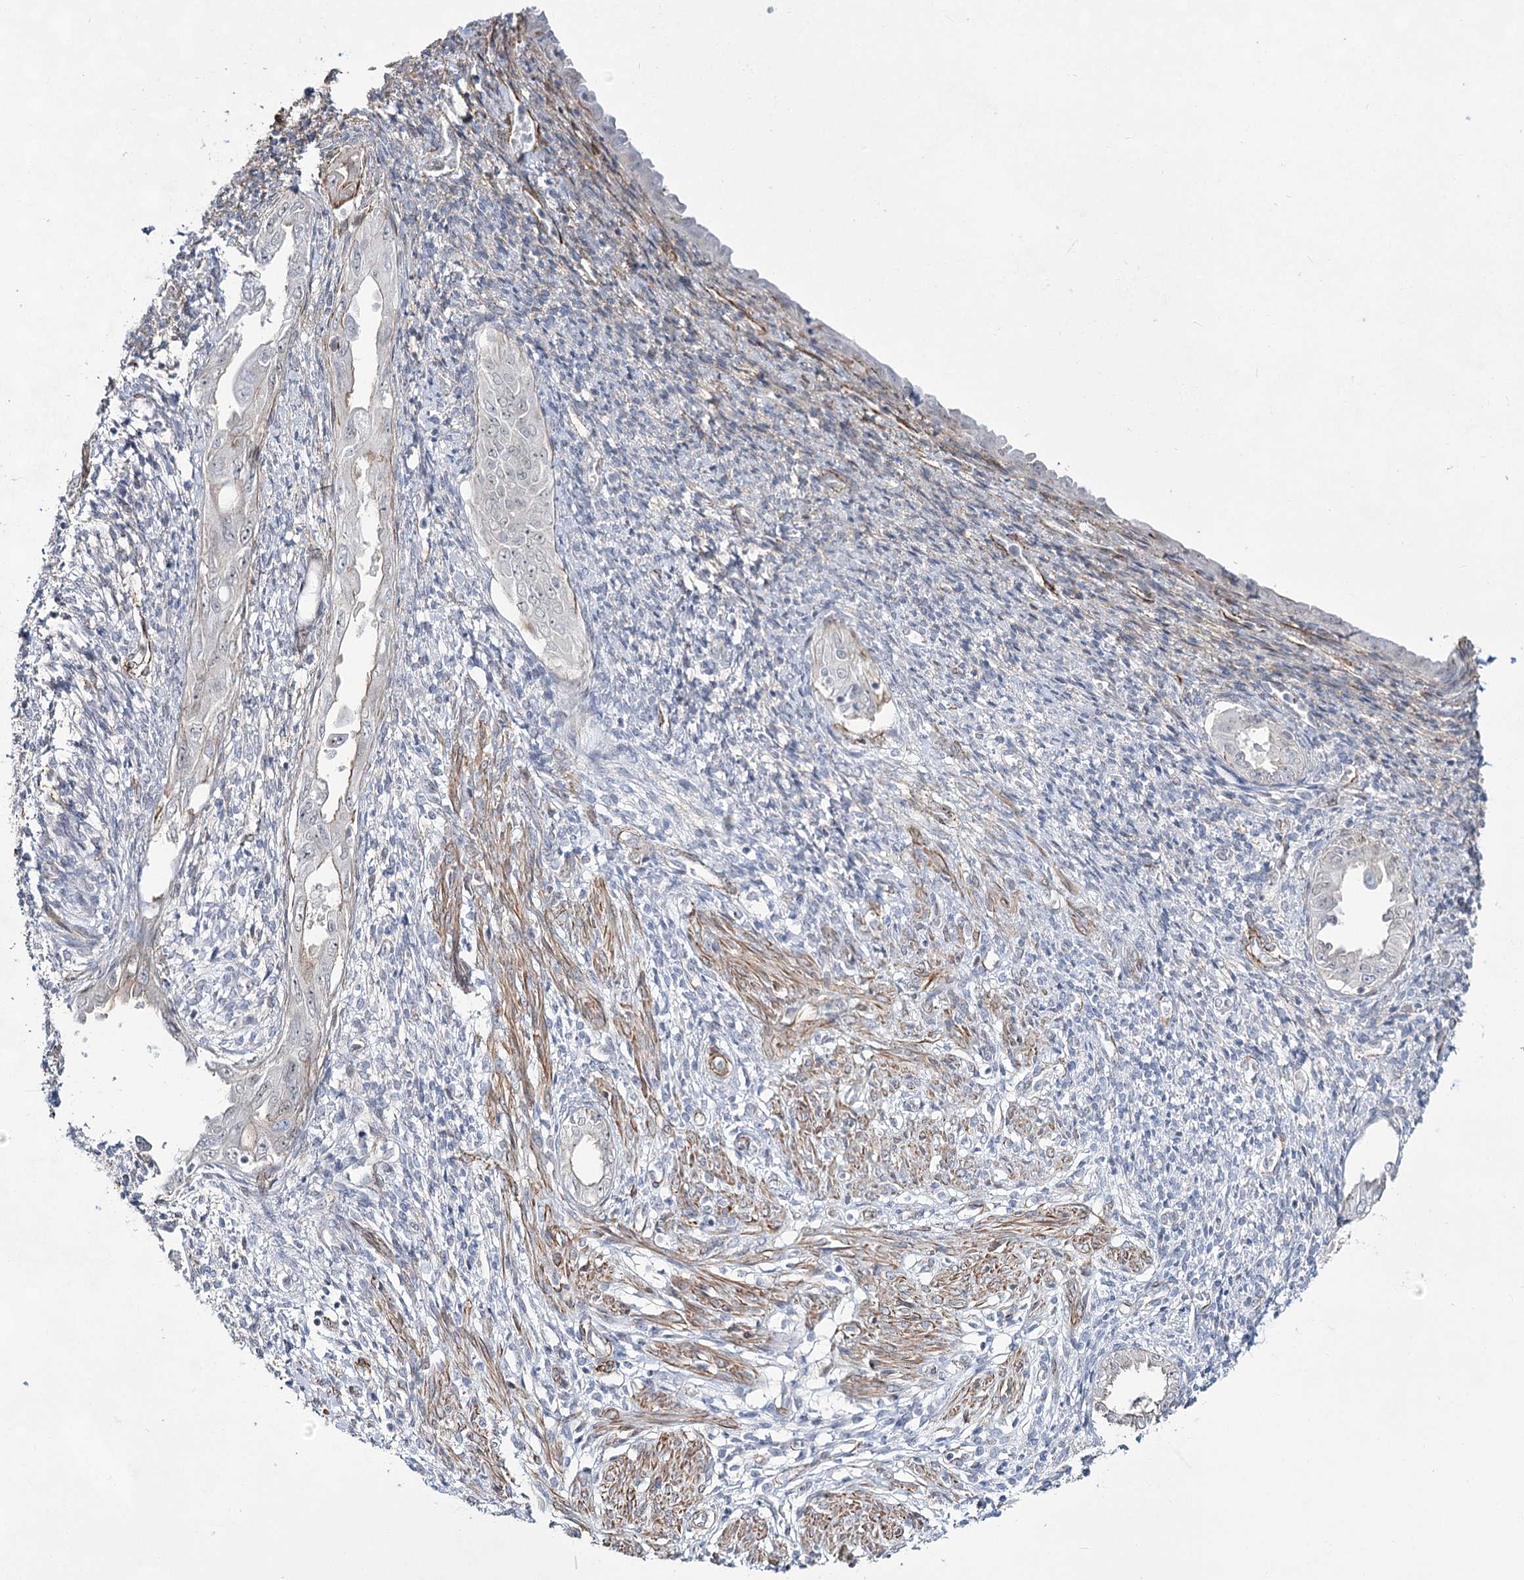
{"staining": {"intensity": "negative", "quantity": "none", "location": "none"}, "tissue": "endometrium", "cell_type": "Cells in endometrial stroma", "image_type": "normal", "snomed": [{"axis": "morphology", "description": "Normal tissue, NOS"}, {"axis": "topography", "description": "Endometrium"}], "caption": "The IHC photomicrograph has no significant staining in cells in endometrial stroma of endometrium.", "gene": "CWF19L1", "patient": {"sex": "female", "age": 66}}